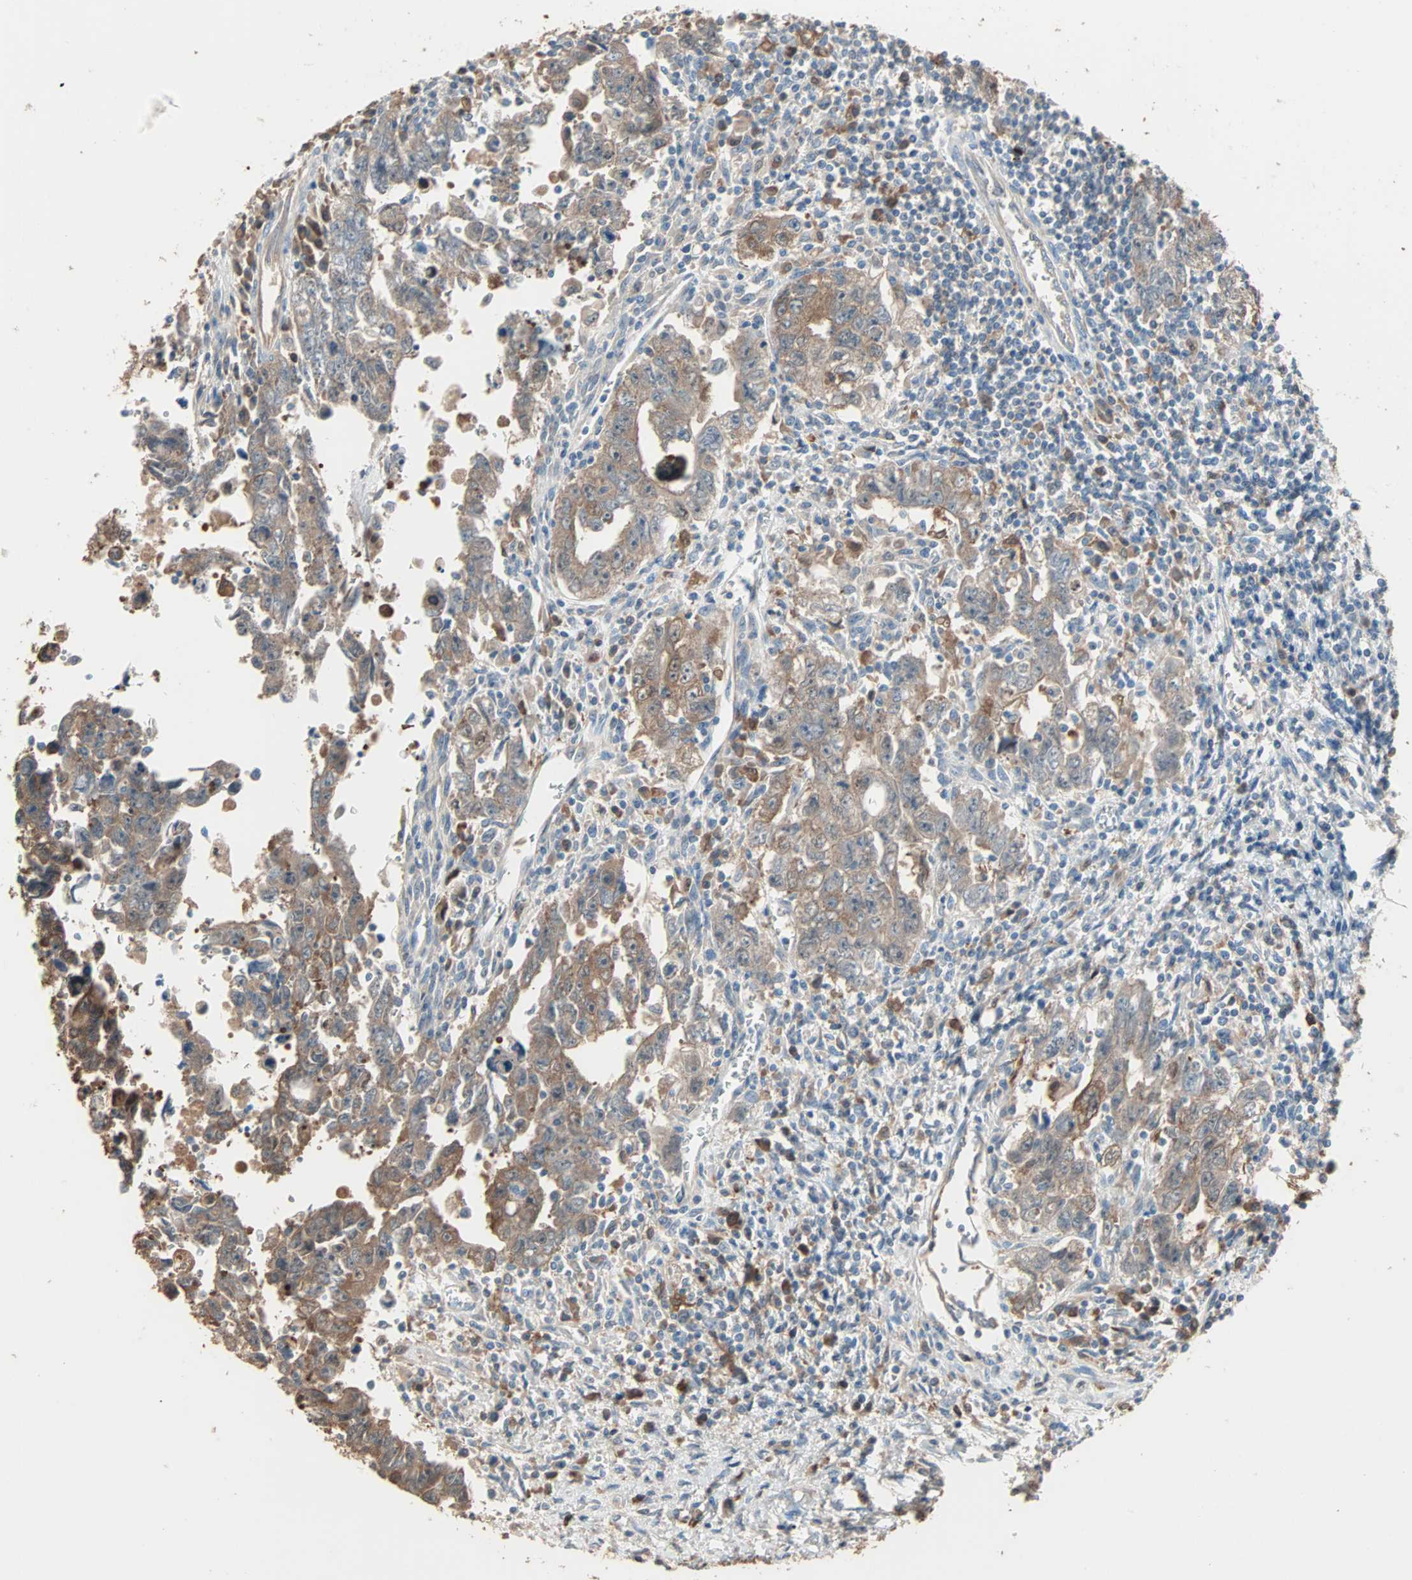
{"staining": {"intensity": "moderate", "quantity": ">75%", "location": "cytoplasmic/membranous"}, "tissue": "testis cancer", "cell_type": "Tumor cells", "image_type": "cancer", "snomed": [{"axis": "morphology", "description": "Carcinoma, Embryonal, NOS"}, {"axis": "topography", "description": "Testis"}], "caption": "Immunohistochemistry histopathology image of neoplastic tissue: human testis cancer (embryonal carcinoma) stained using immunohistochemistry demonstrates medium levels of moderate protein expression localized specifically in the cytoplasmic/membranous of tumor cells, appearing as a cytoplasmic/membranous brown color.", "gene": "PRDX1", "patient": {"sex": "male", "age": 28}}